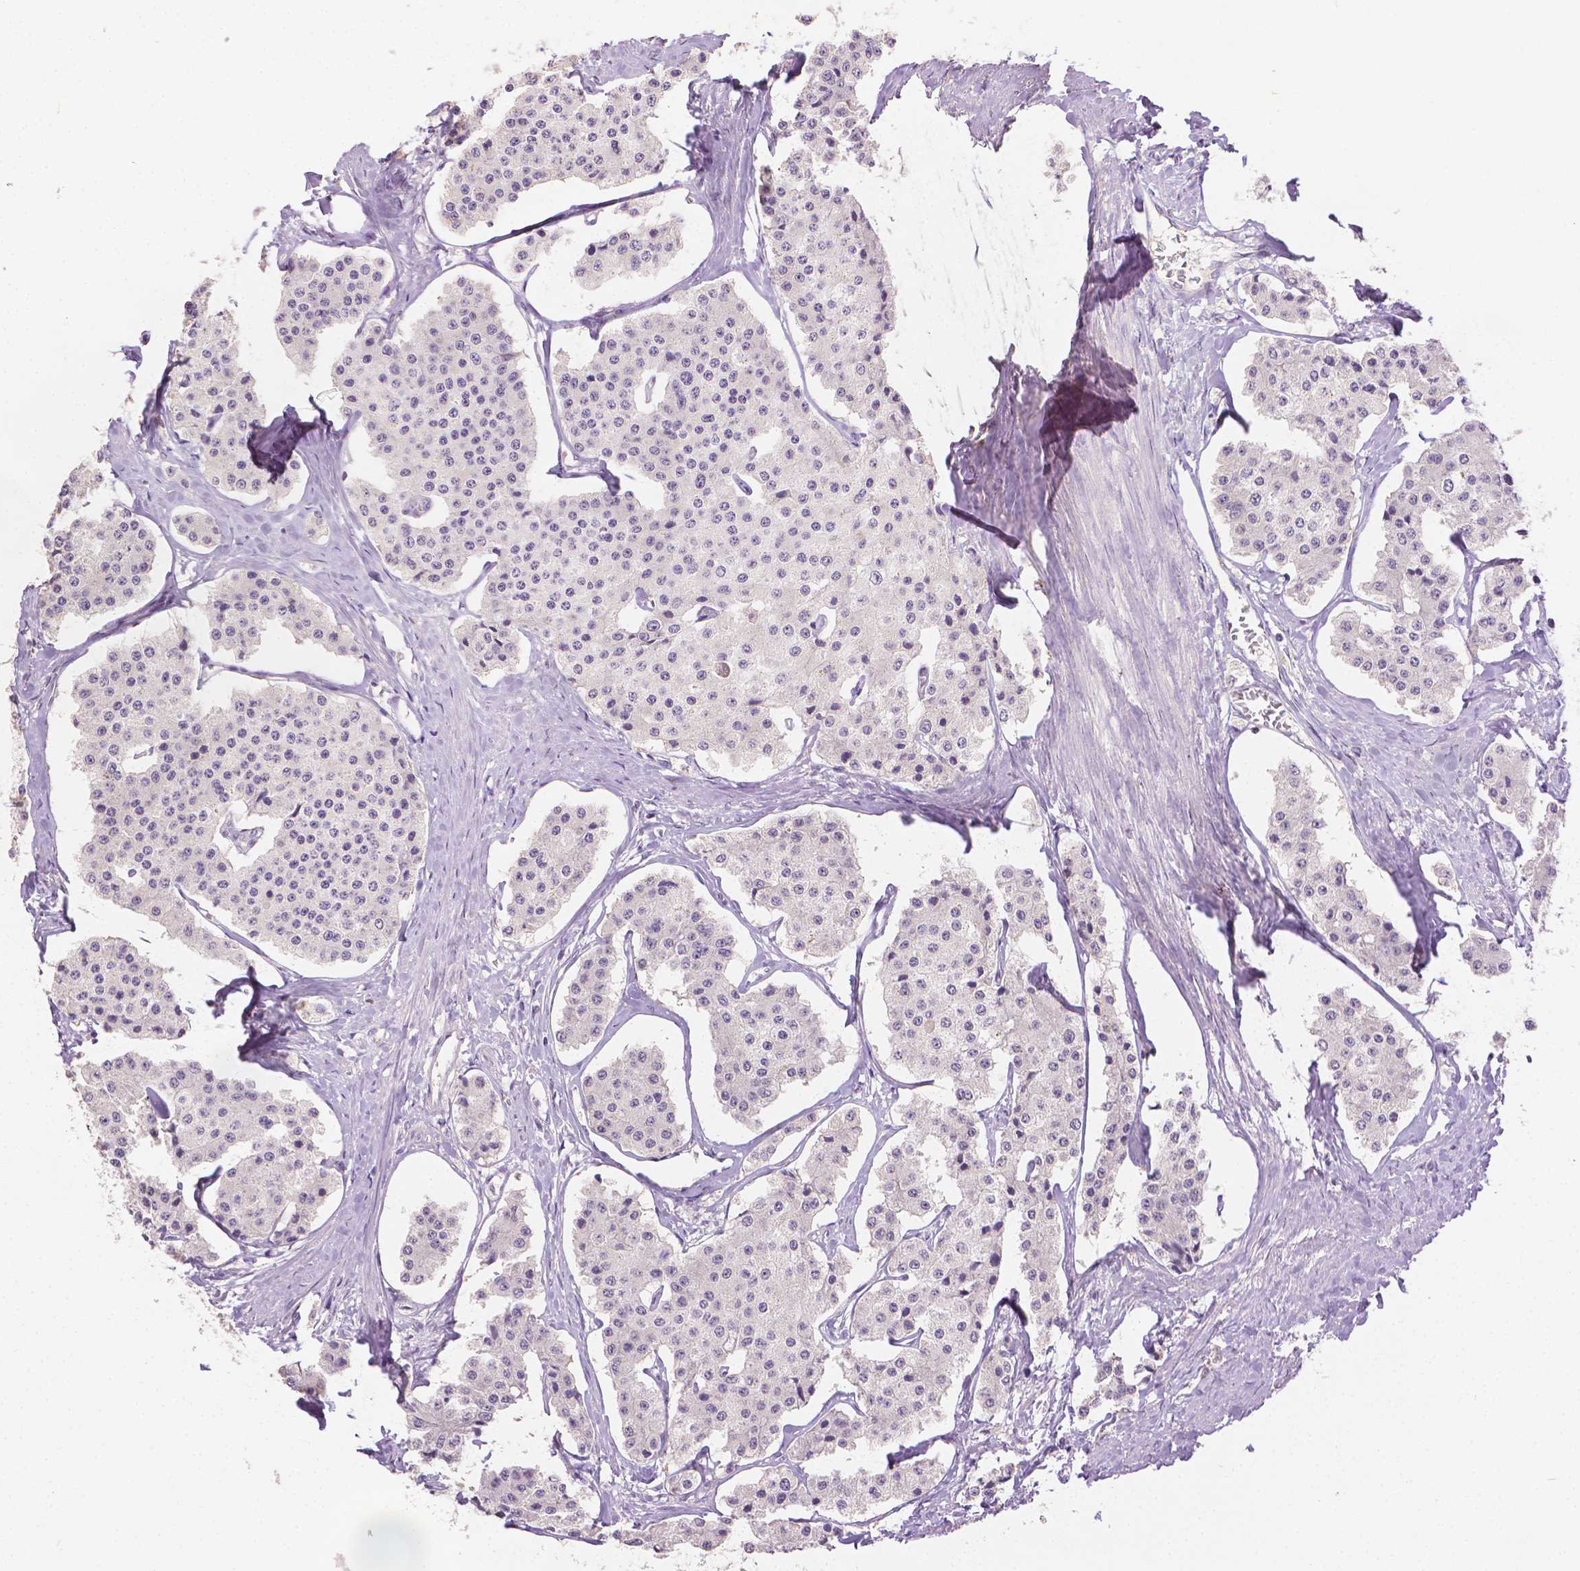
{"staining": {"intensity": "negative", "quantity": "none", "location": "none"}, "tissue": "carcinoid", "cell_type": "Tumor cells", "image_type": "cancer", "snomed": [{"axis": "morphology", "description": "Carcinoid, malignant, NOS"}, {"axis": "topography", "description": "Small intestine"}], "caption": "Carcinoid stained for a protein using immunohistochemistry shows no positivity tumor cells.", "gene": "TGM1", "patient": {"sex": "female", "age": 65}}